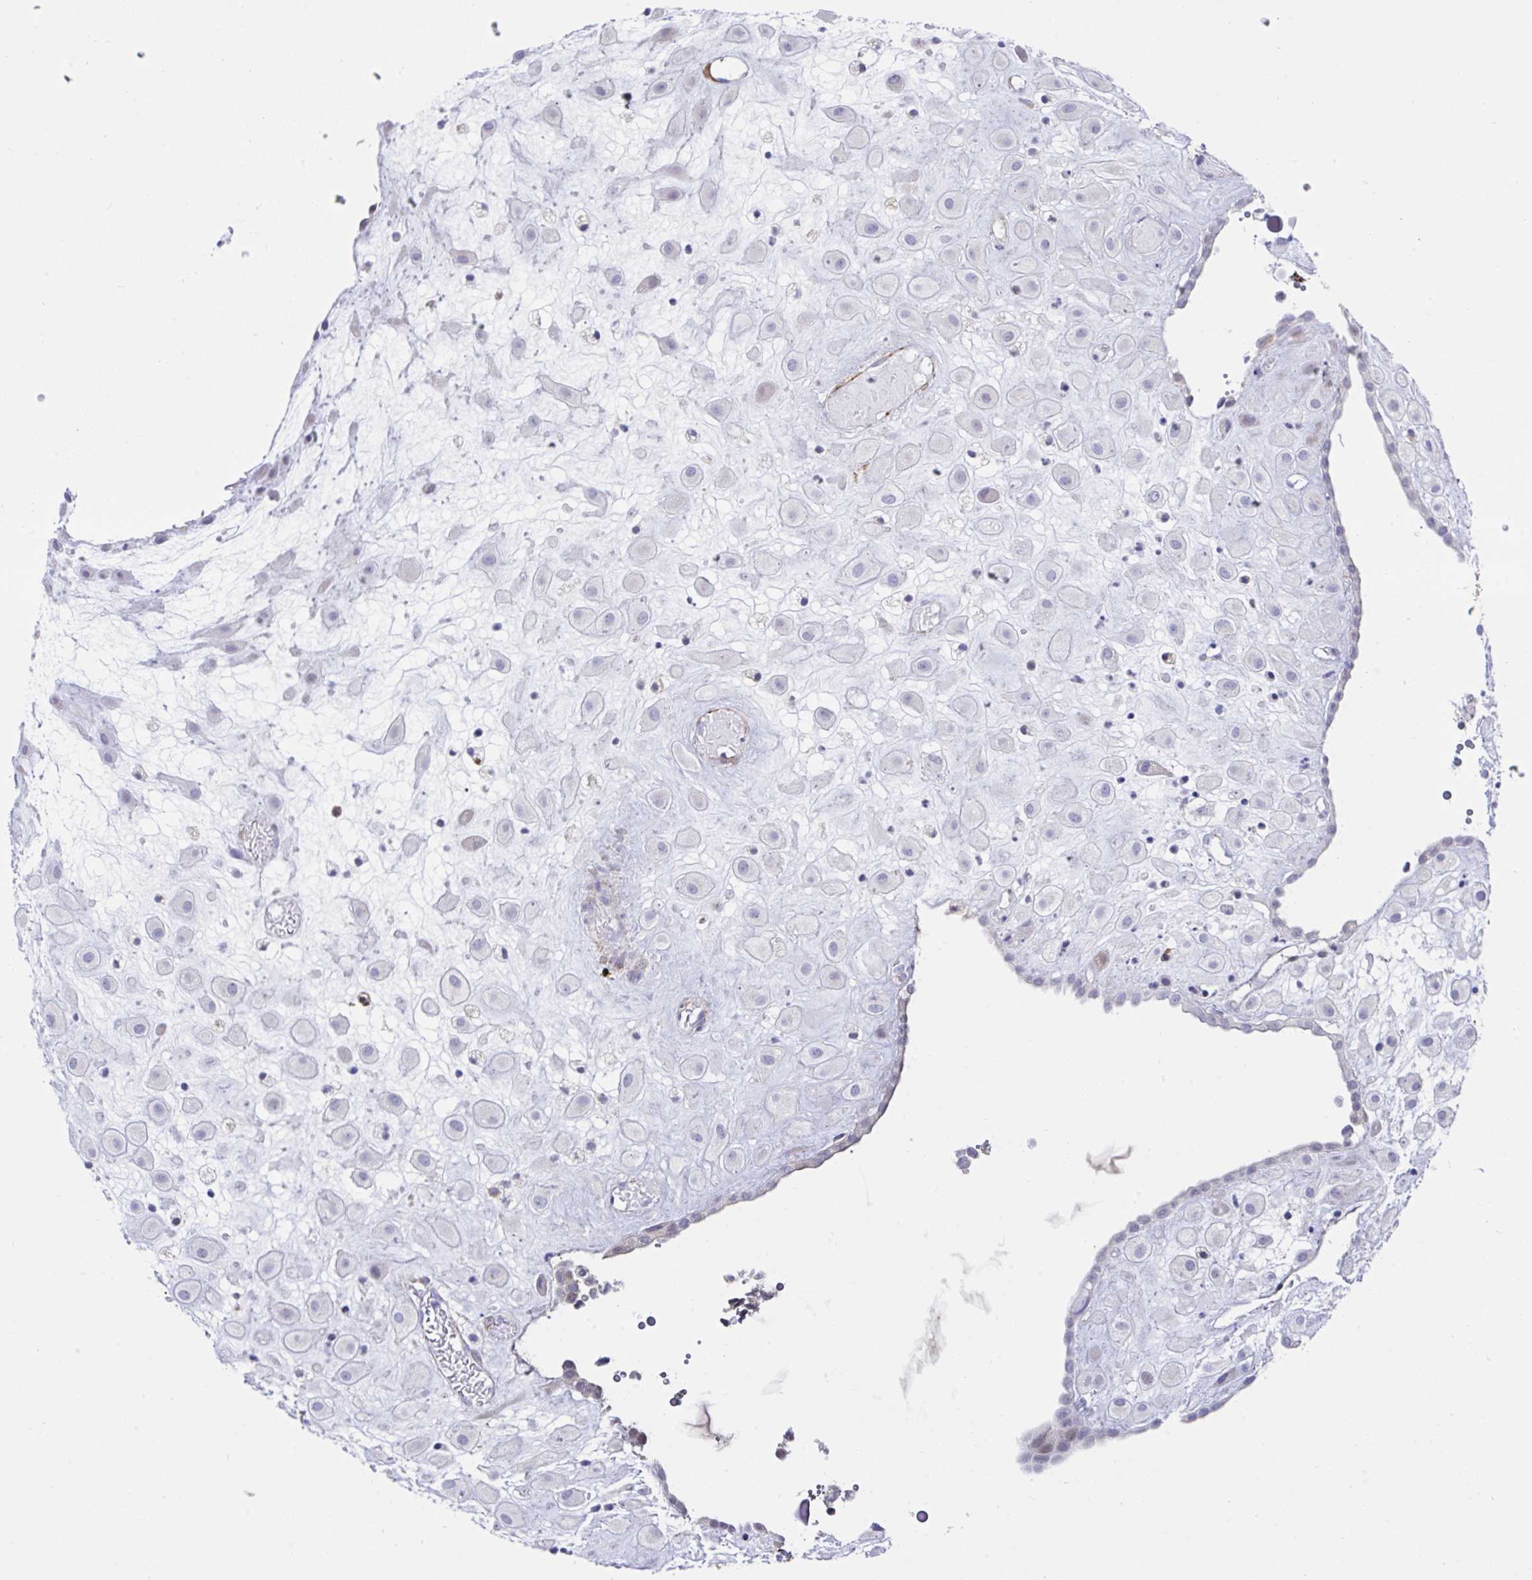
{"staining": {"intensity": "negative", "quantity": "none", "location": "none"}, "tissue": "placenta", "cell_type": "Decidual cells", "image_type": "normal", "snomed": [{"axis": "morphology", "description": "Normal tissue, NOS"}, {"axis": "topography", "description": "Placenta"}], "caption": "Benign placenta was stained to show a protein in brown. There is no significant positivity in decidual cells. Nuclei are stained in blue.", "gene": "FBXL13", "patient": {"sex": "female", "age": 24}}